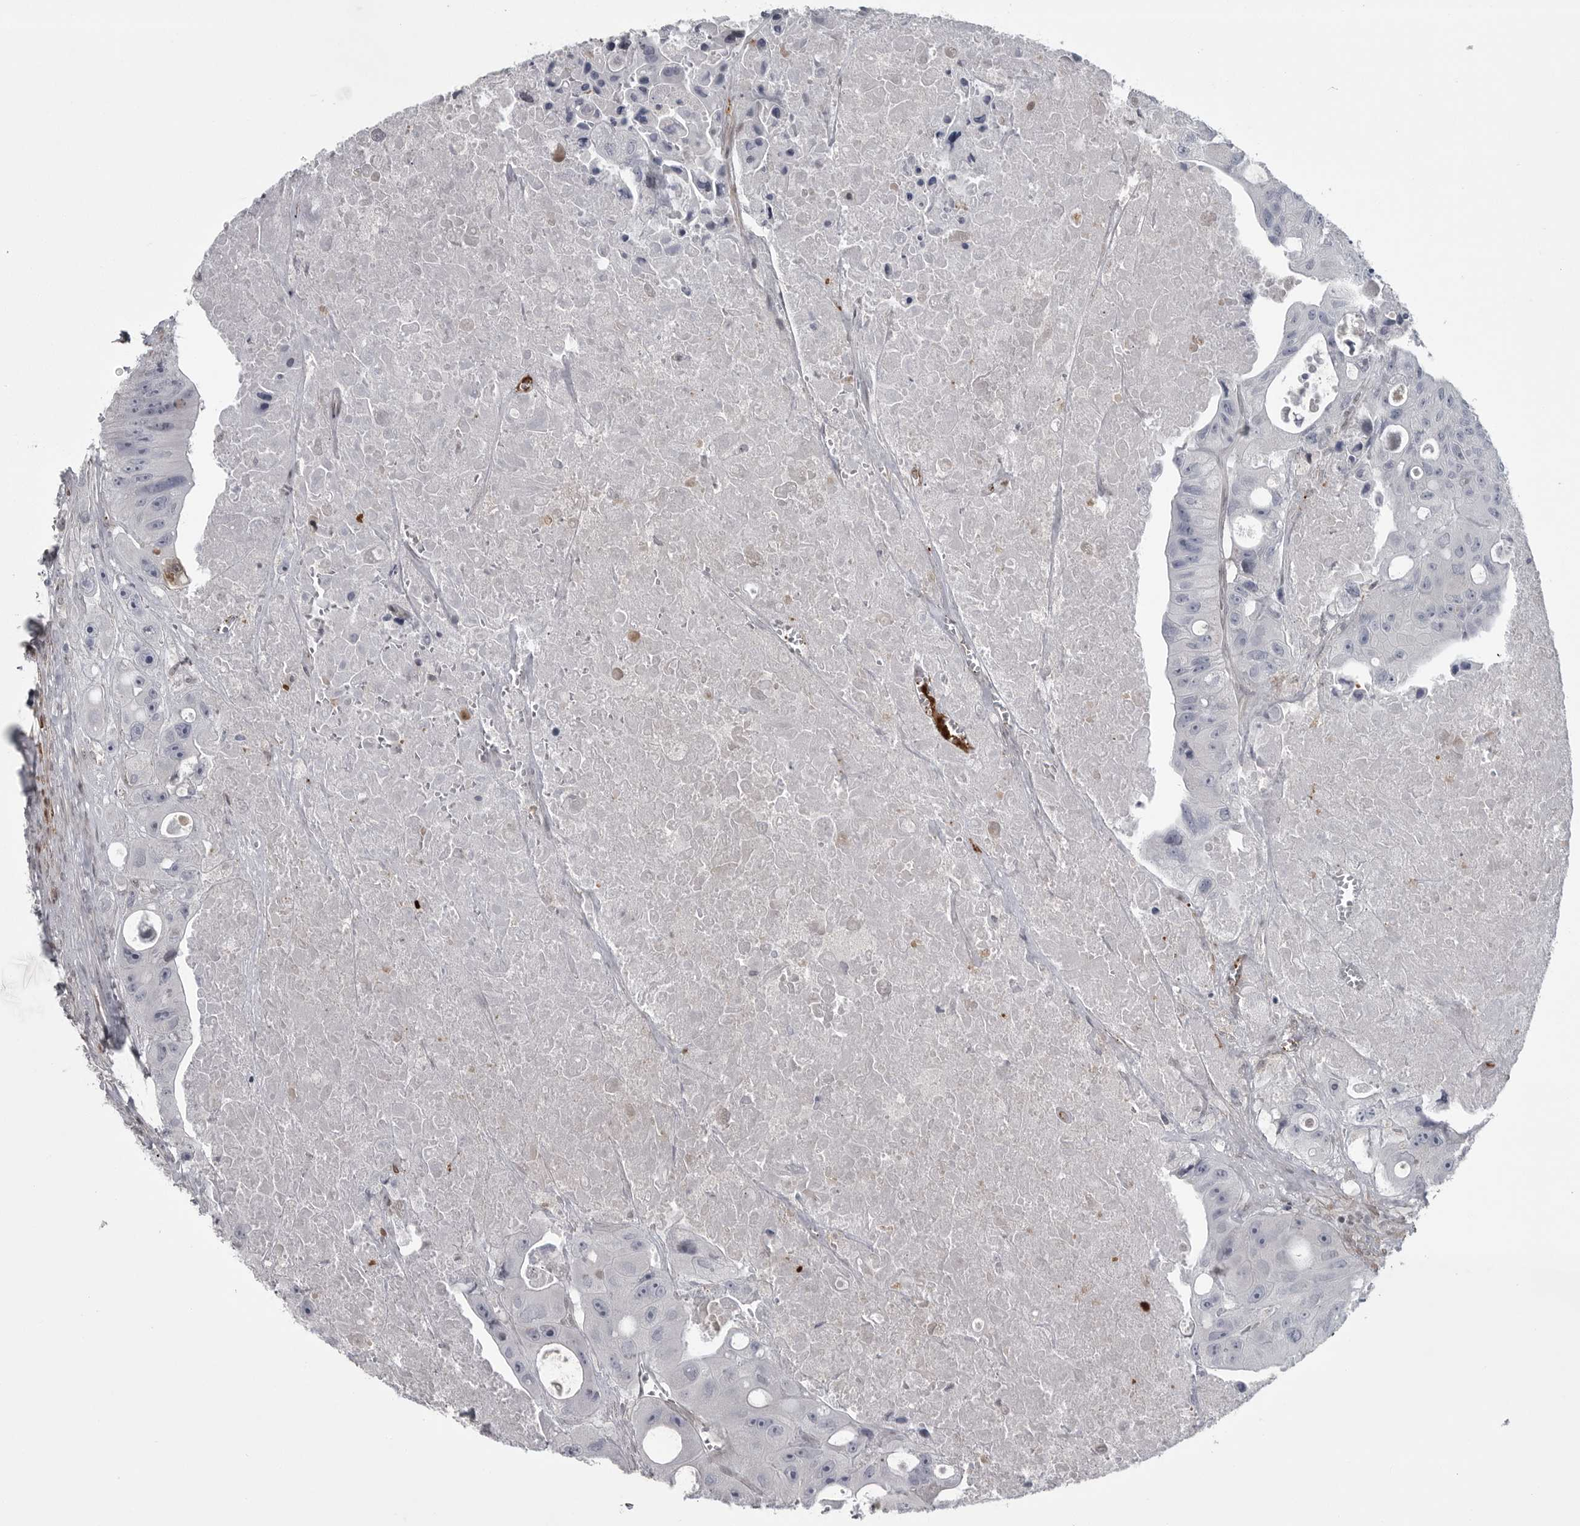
{"staining": {"intensity": "negative", "quantity": "none", "location": "none"}, "tissue": "colorectal cancer", "cell_type": "Tumor cells", "image_type": "cancer", "snomed": [{"axis": "morphology", "description": "Adenocarcinoma, NOS"}, {"axis": "topography", "description": "Colon"}], "caption": "IHC of colorectal adenocarcinoma shows no positivity in tumor cells.", "gene": "HMGN3", "patient": {"sex": "female", "age": 46}}